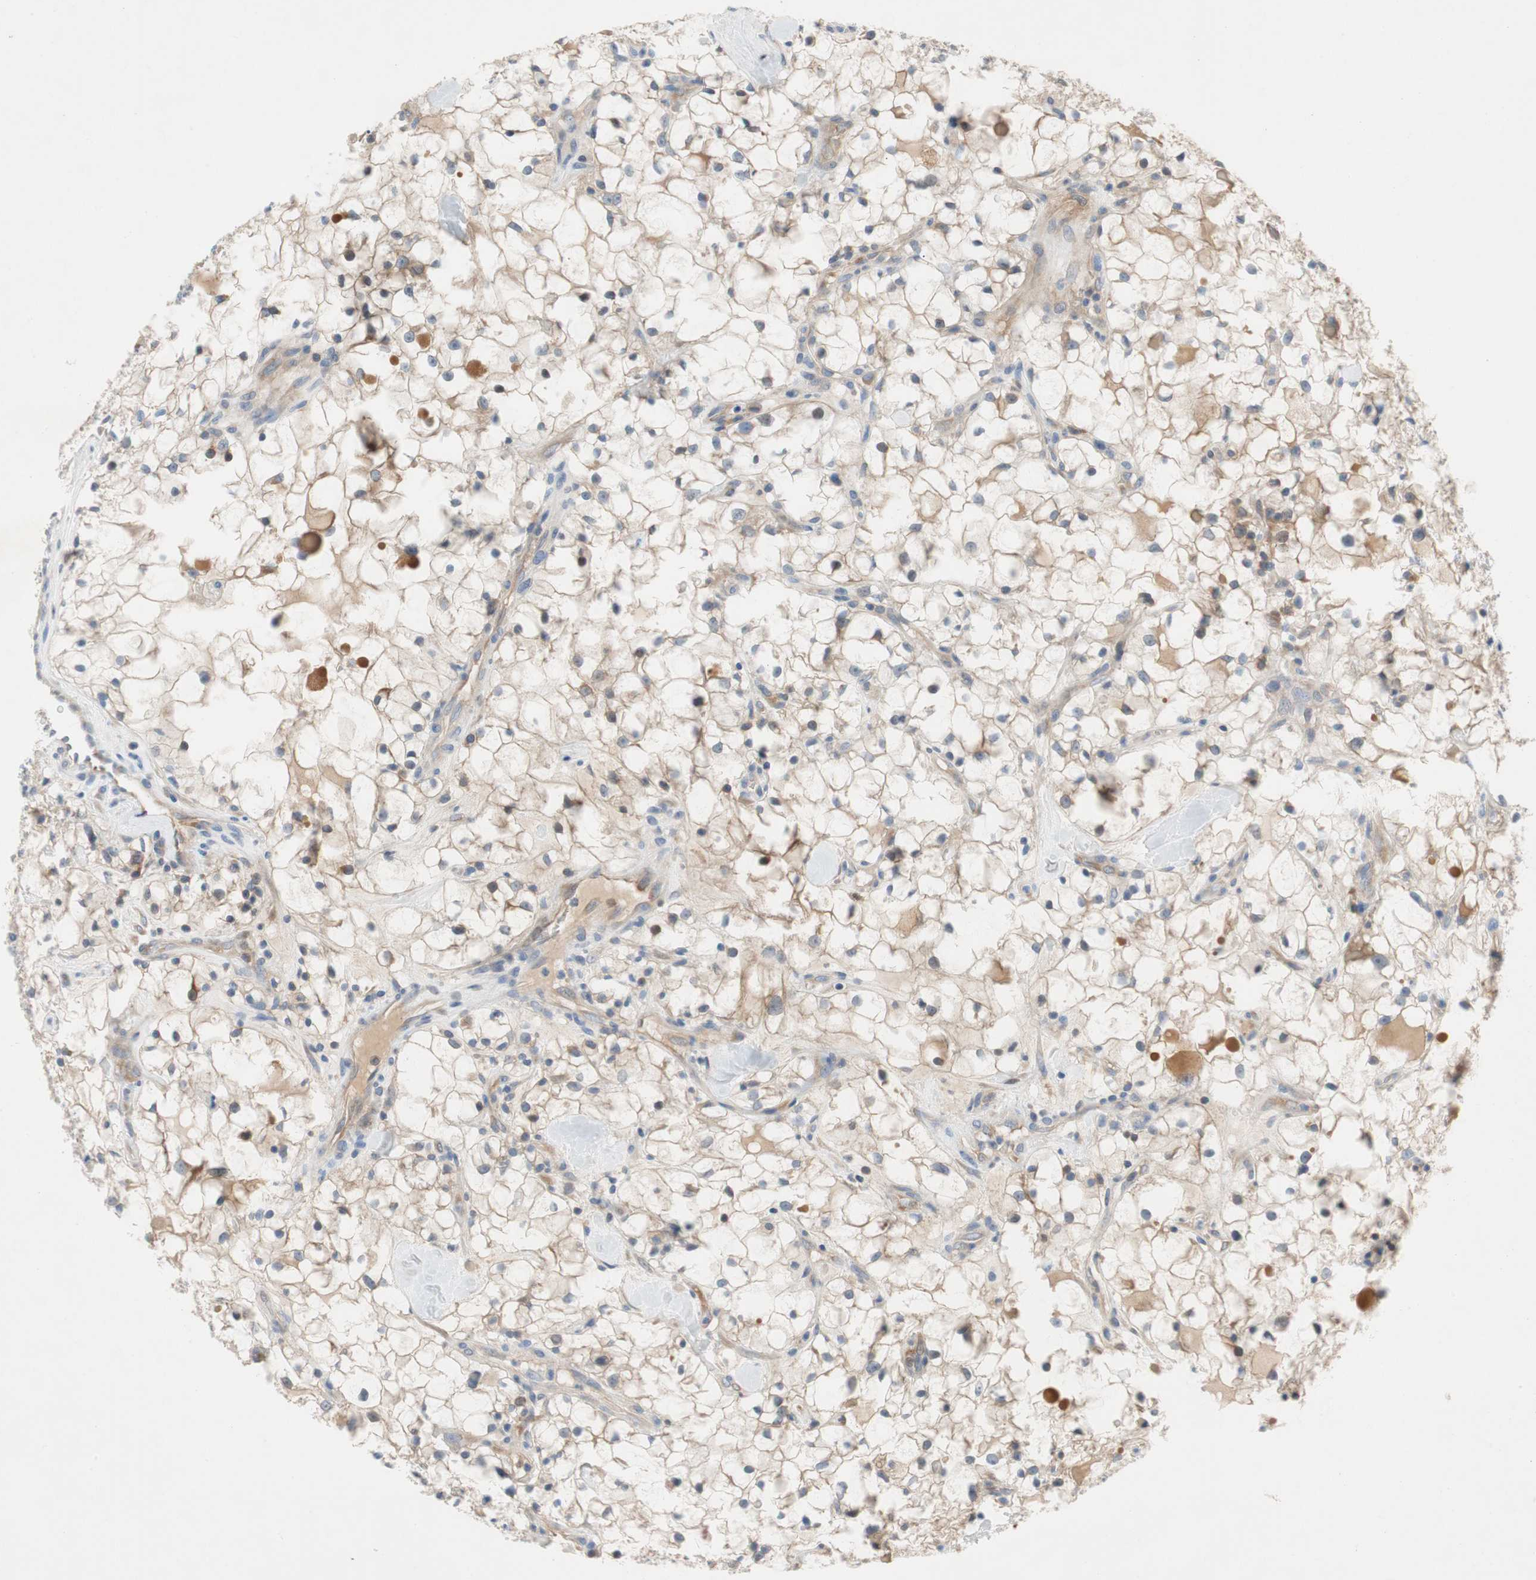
{"staining": {"intensity": "weak", "quantity": "25%-75%", "location": "cytoplasmic/membranous,nuclear"}, "tissue": "renal cancer", "cell_type": "Tumor cells", "image_type": "cancer", "snomed": [{"axis": "morphology", "description": "Adenocarcinoma, NOS"}, {"axis": "topography", "description": "Kidney"}], "caption": "Immunohistochemistry (IHC) photomicrograph of human renal adenocarcinoma stained for a protein (brown), which displays low levels of weak cytoplasmic/membranous and nuclear staining in approximately 25%-75% of tumor cells.", "gene": "RELB", "patient": {"sex": "female", "age": 60}}